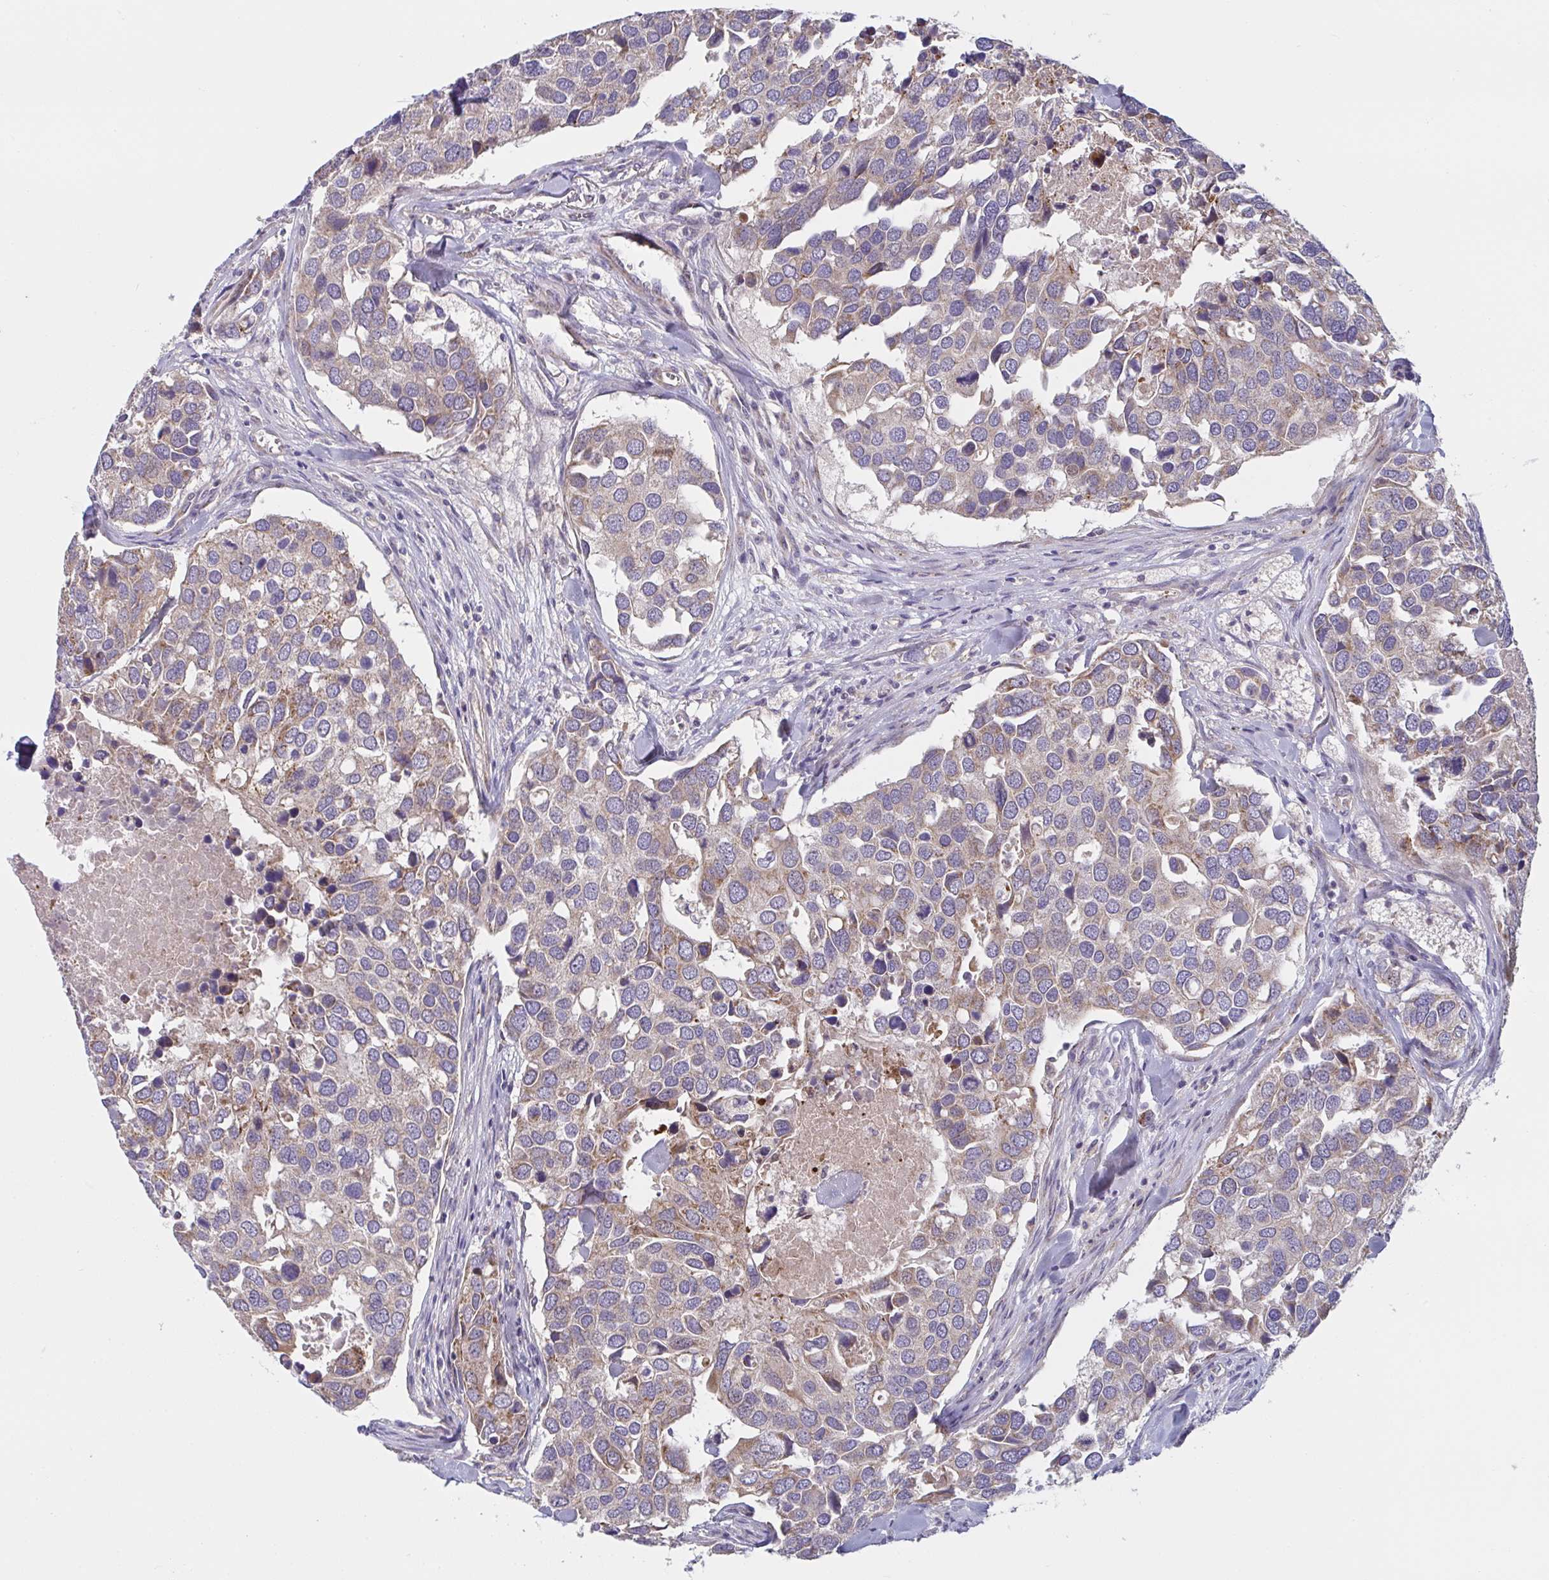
{"staining": {"intensity": "weak", "quantity": "<25%", "location": "cytoplasmic/membranous"}, "tissue": "breast cancer", "cell_type": "Tumor cells", "image_type": "cancer", "snomed": [{"axis": "morphology", "description": "Duct carcinoma"}, {"axis": "topography", "description": "Breast"}], "caption": "Immunohistochemistry (IHC) of human invasive ductal carcinoma (breast) demonstrates no positivity in tumor cells.", "gene": "MRPS2", "patient": {"sex": "female", "age": 83}}